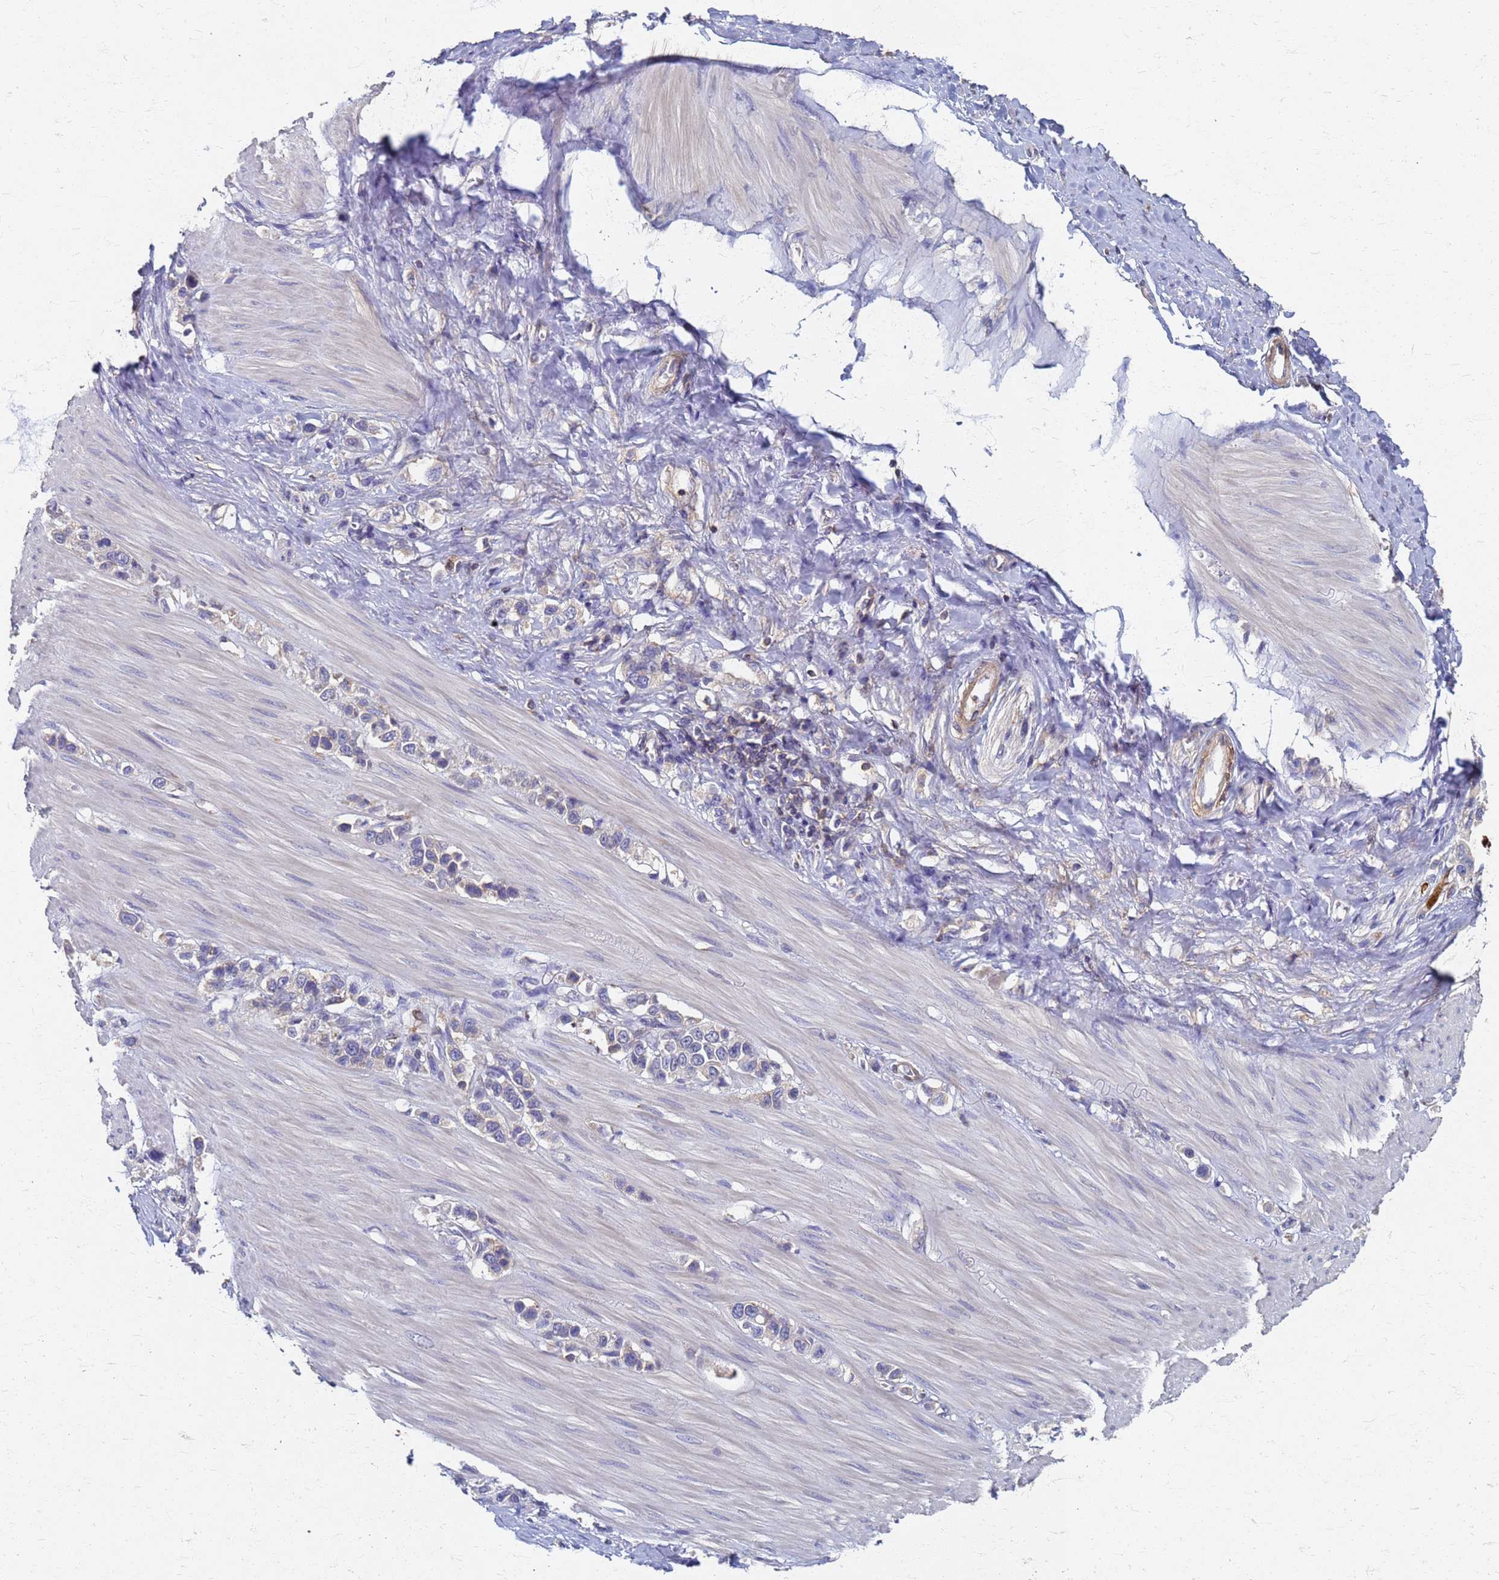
{"staining": {"intensity": "negative", "quantity": "none", "location": "none"}, "tissue": "stomach cancer", "cell_type": "Tumor cells", "image_type": "cancer", "snomed": [{"axis": "morphology", "description": "Adenocarcinoma, NOS"}, {"axis": "topography", "description": "Stomach"}], "caption": "Histopathology image shows no protein staining in tumor cells of stomach cancer (adenocarcinoma) tissue.", "gene": "KRCC1", "patient": {"sex": "female", "age": 65}}